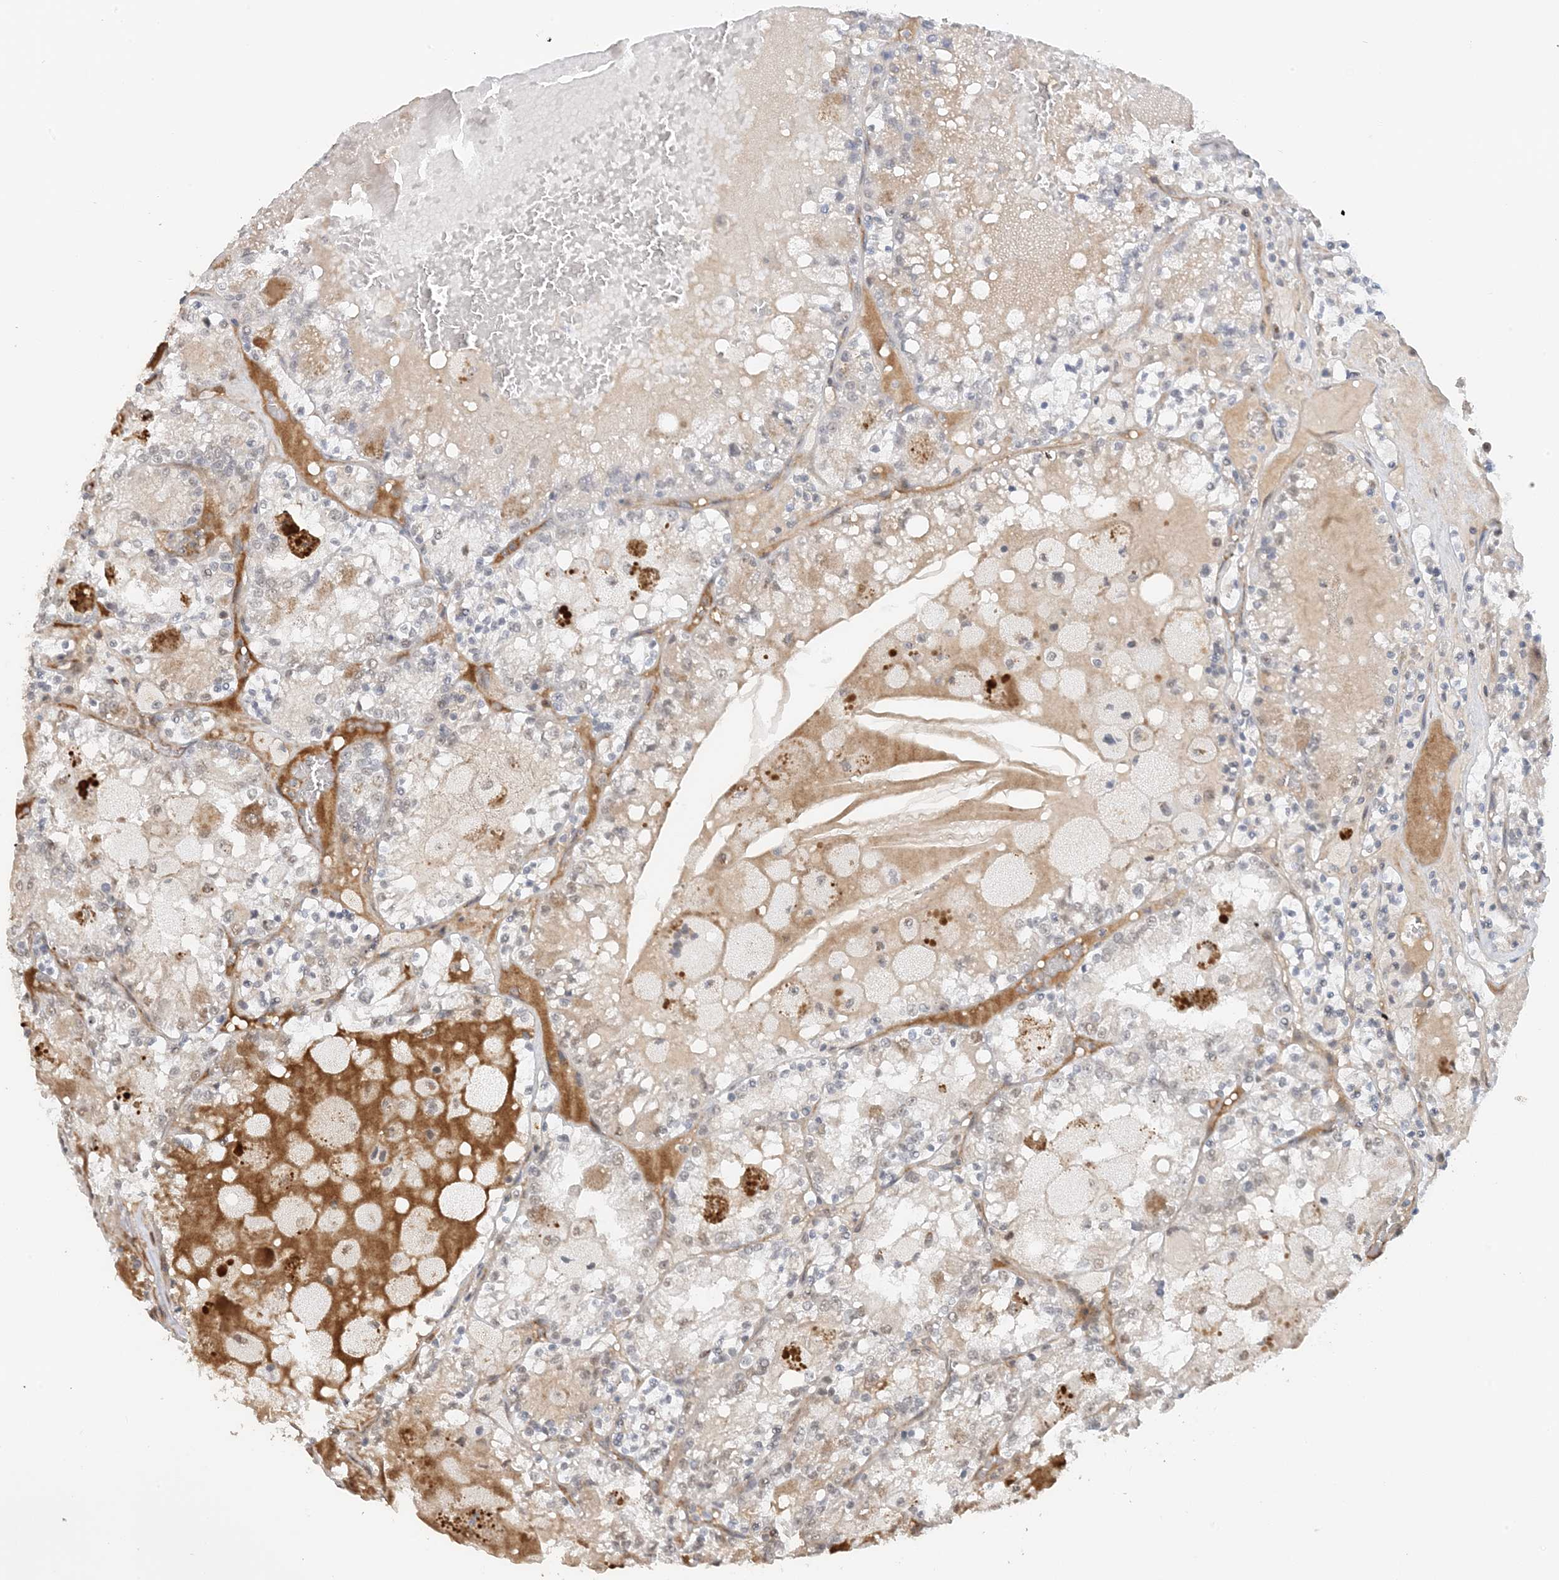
{"staining": {"intensity": "weak", "quantity": "<25%", "location": "cytoplasmic/membranous"}, "tissue": "renal cancer", "cell_type": "Tumor cells", "image_type": "cancer", "snomed": [{"axis": "morphology", "description": "Adenocarcinoma, NOS"}, {"axis": "topography", "description": "Kidney"}], "caption": "A high-resolution histopathology image shows immunohistochemistry (IHC) staining of renal cancer (adenocarcinoma), which reveals no significant positivity in tumor cells. (Stains: DAB immunohistochemistry (IHC) with hematoxylin counter stain, Microscopy: brightfield microscopy at high magnification).", "gene": "ZCCHC4", "patient": {"sex": "female", "age": 56}}